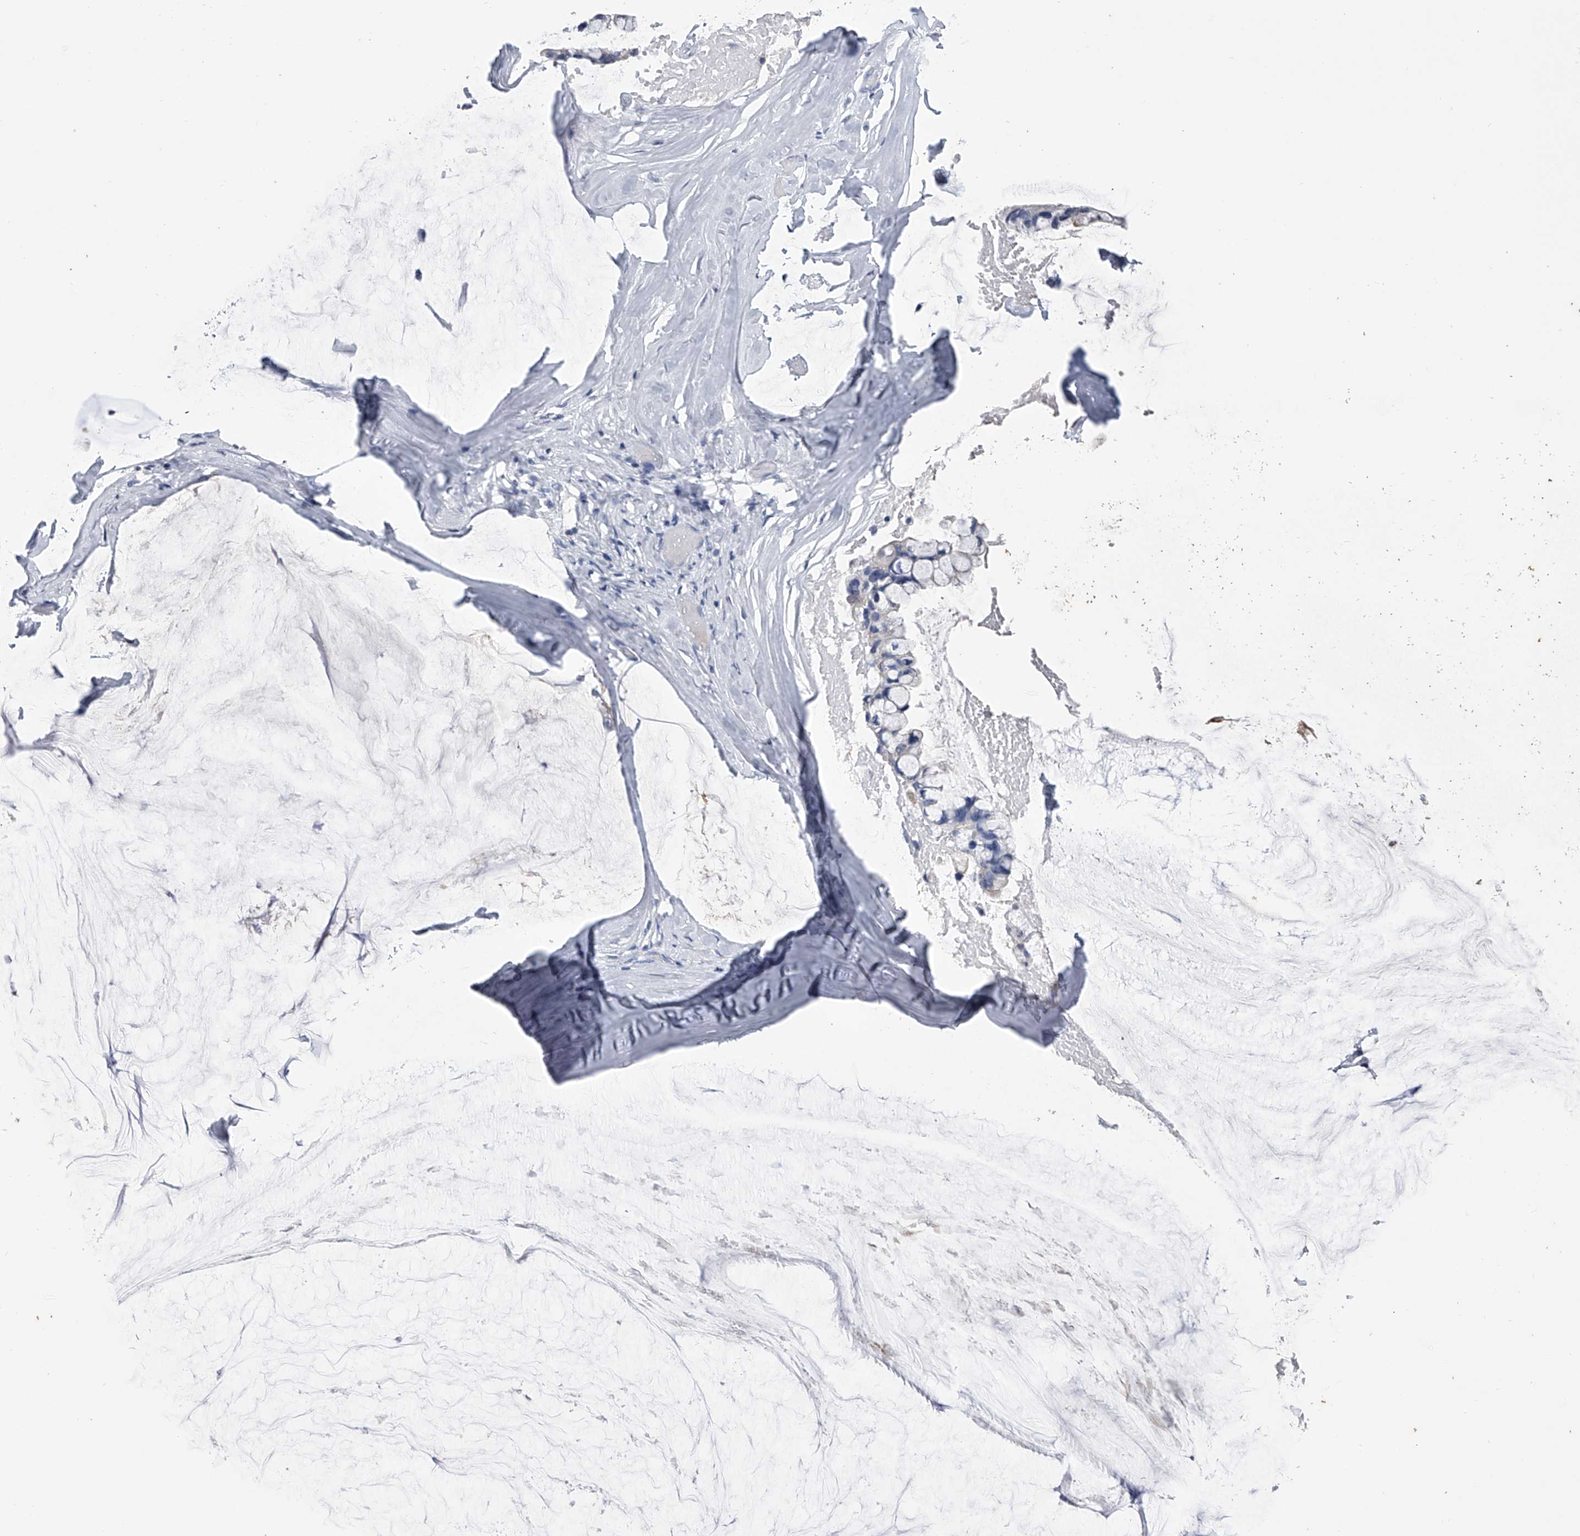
{"staining": {"intensity": "weak", "quantity": "<25%", "location": "cytoplasmic/membranous"}, "tissue": "ovarian cancer", "cell_type": "Tumor cells", "image_type": "cancer", "snomed": [{"axis": "morphology", "description": "Cystadenocarcinoma, mucinous, NOS"}, {"axis": "topography", "description": "Ovary"}], "caption": "This is an immunohistochemistry (IHC) histopathology image of ovarian cancer (mucinous cystadenocarcinoma). There is no expression in tumor cells.", "gene": "TASP1", "patient": {"sex": "female", "age": 39}}